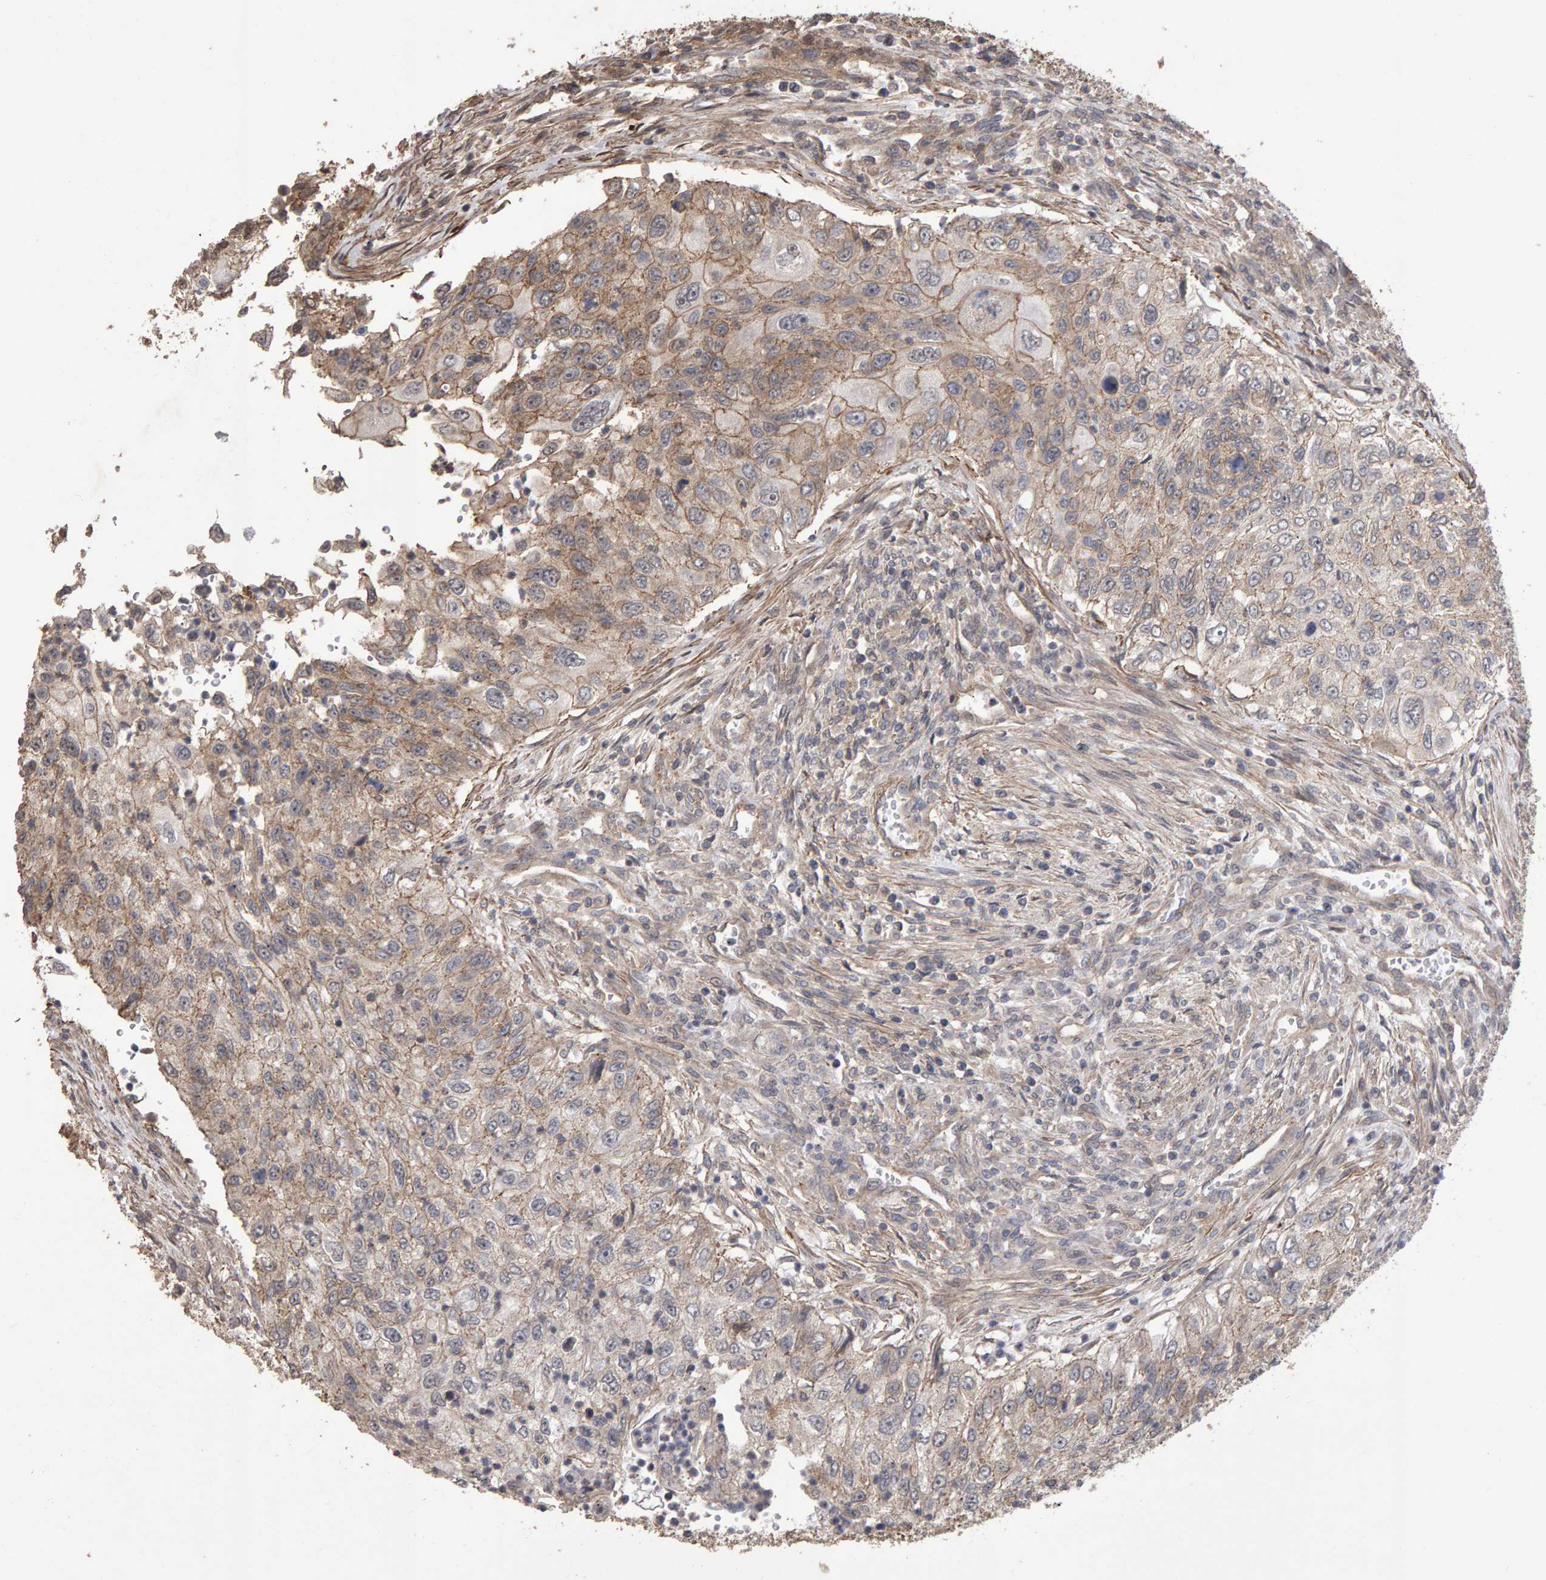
{"staining": {"intensity": "weak", "quantity": "25%-75%", "location": "cytoplasmic/membranous"}, "tissue": "urothelial cancer", "cell_type": "Tumor cells", "image_type": "cancer", "snomed": [{"axis": "morphology", "description": "Urothelial carcinoma, High grade"}, {"axis": "topography", "description": "Urinary bladder"}], "caption": "Immunohistochemistry (IHC) (DAB) staining of human urothelial carcinoma (high-grade) reveals weak cytoplasmic/membranous protein positivity in about 25%-75% of tumor cells.", "gene": "SCRIB", "patient": {"sex": "female", "age": 60}}